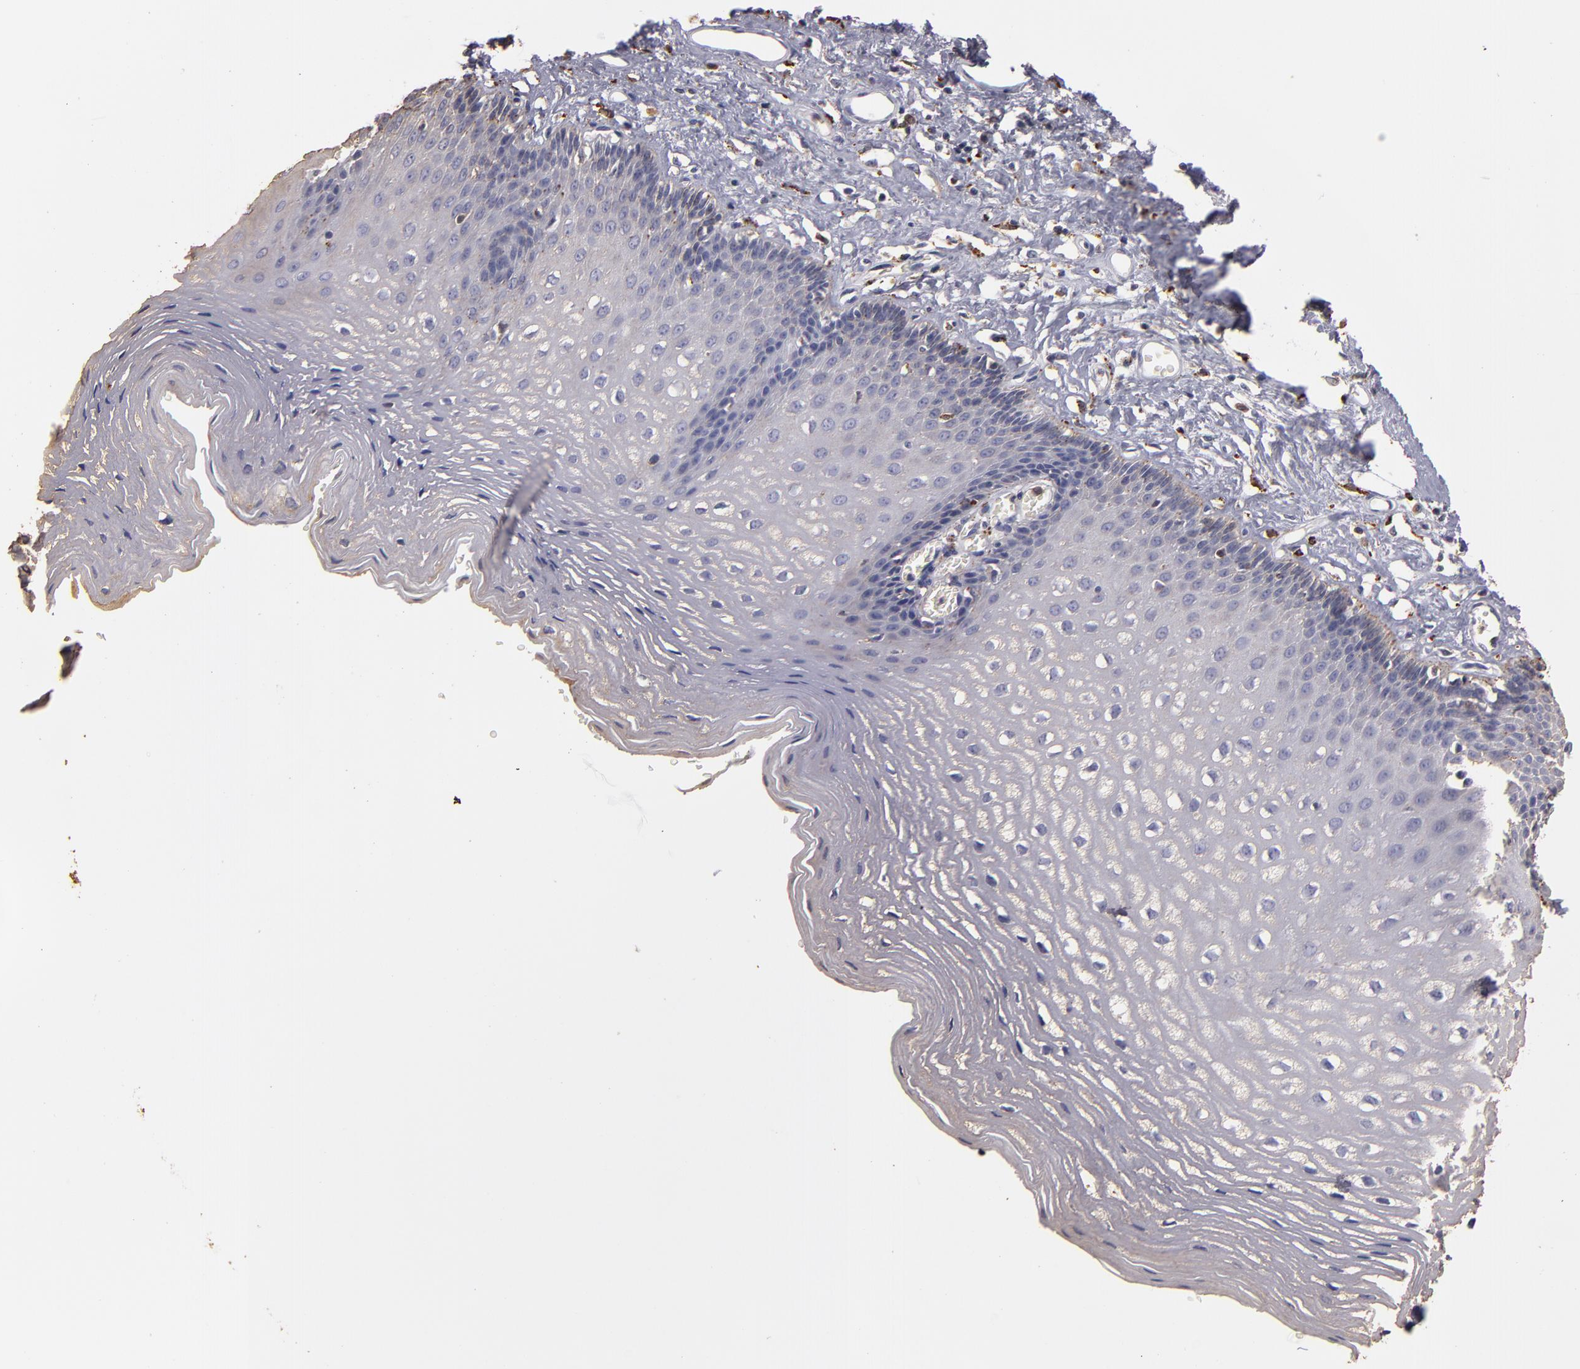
{"staining": {"intensity": "weak", "quantity": "<25%", "location": "cytoplasmic/membranous"}, "tissue": "esophagus", "cell_type": "Squamous epithelial cells", "image_type": "normal", "snomed": [{"axis": "morphology", "description": "Normal tissue, NOS"}, {"axis": "topography", "description": "Esophagus"}], "caption": "This photomicrograph is of normal esophagus stained with immunohistochemistry (IHC) to label a protein in brown with the nuclei are counter-stained blue. There is no staining in squamous epithelial cells. The staining is performed using DAB (3,3'-diaminobenzidine) brown chromogen with nuclei counter-stained in using hematoxylin.", "gene": "TRAF1", "patient": {"sex": "female", "age": 70}}